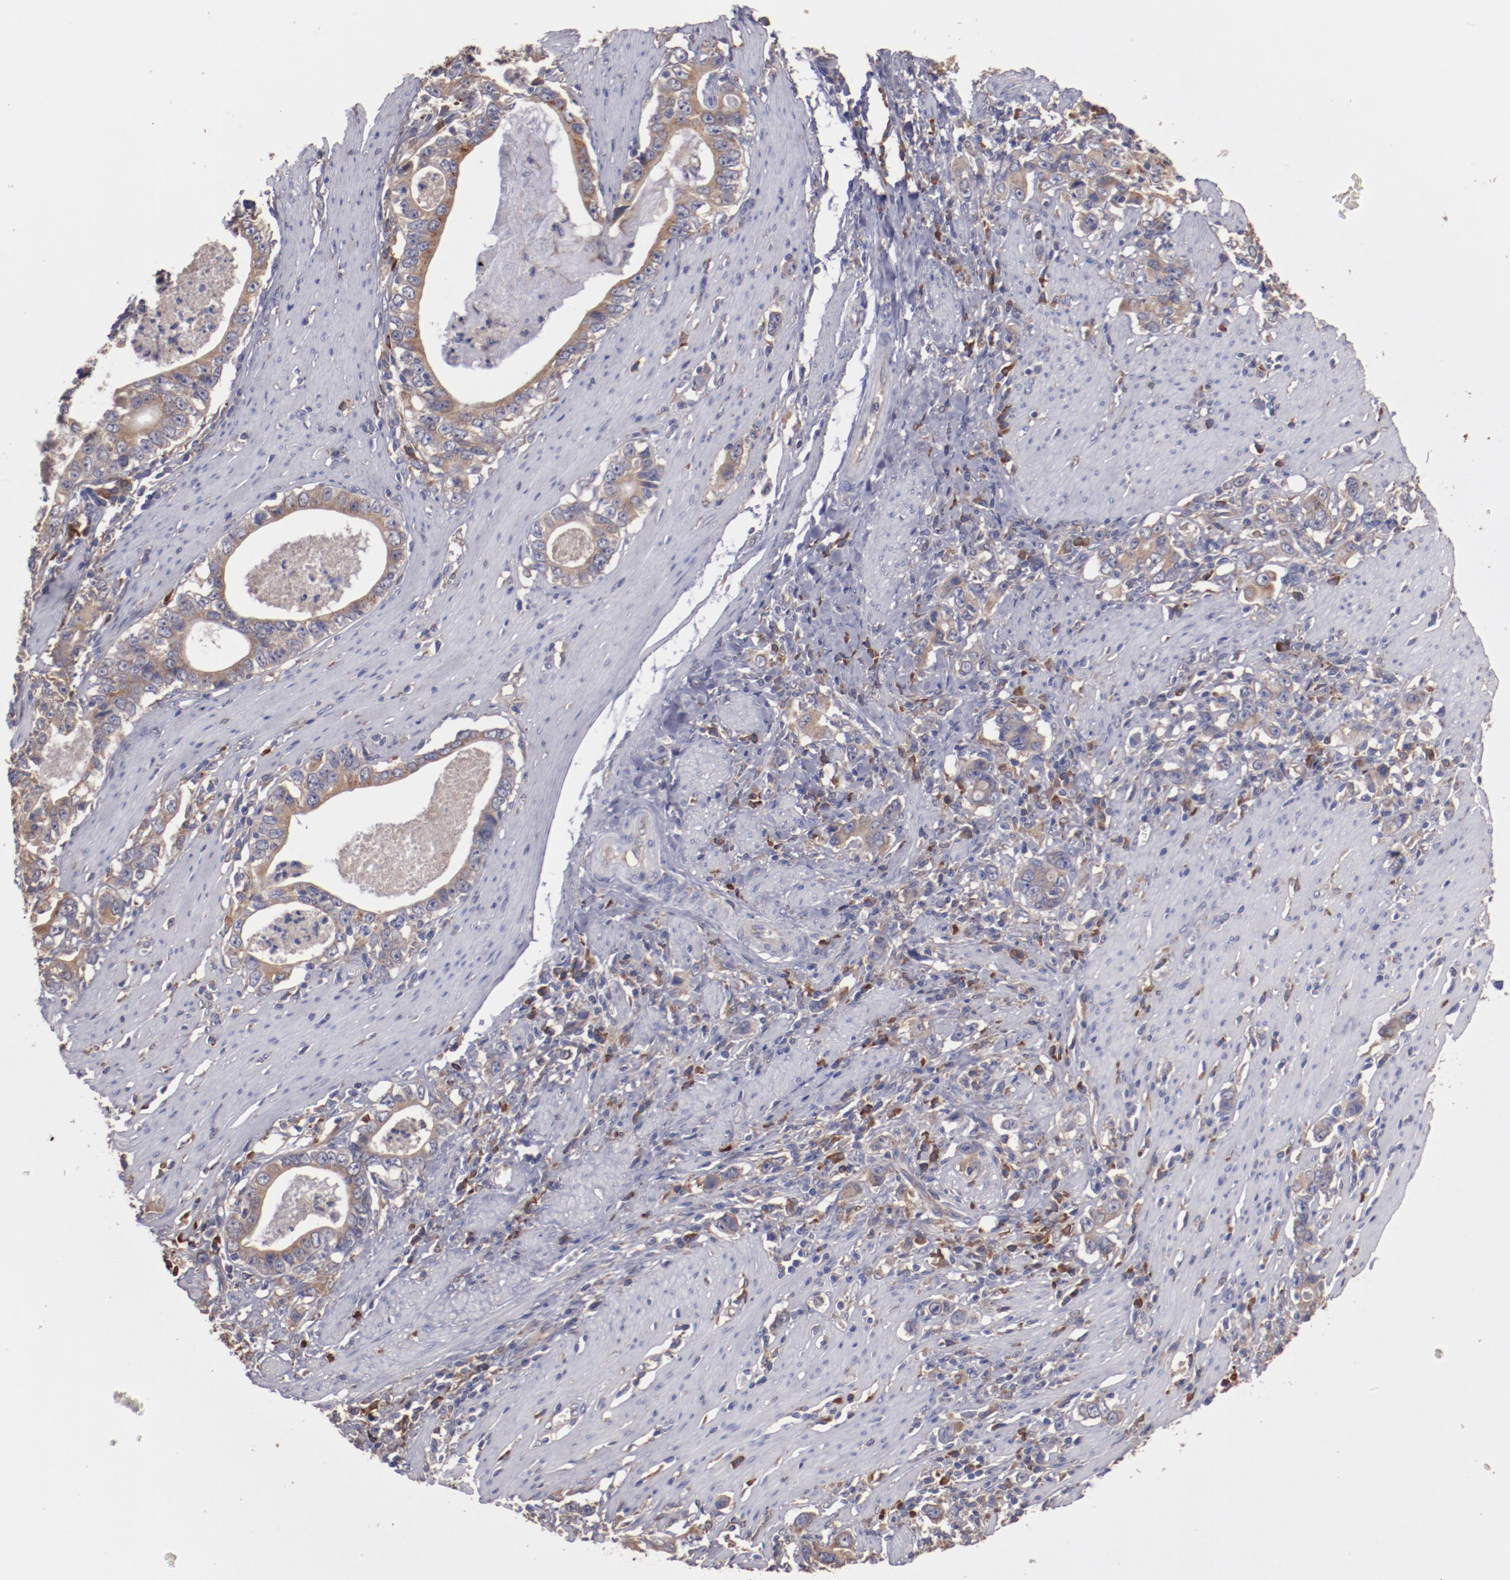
{"staining": {"intensity": "weak", "quantity": "25%-75%", "location": "cytoplasmic/membranous"}, "tissue": "stomach cancer", "cell_type": "Tumor cells", "image_type": "cancer", "snomed": [{"axis": "morphology", "description": "Adenocarcinoma, NOS"}, {"axis": "topography", "description": "Stomach, lower"}], "caption": "A micrograph of stomach adenocarcinoma stained for a protein displays weak cytoplasmic/membranous brown staining in tumor cells.", "gene": "NFKBIE", "patient": {"sex": "female", "age": 72}}